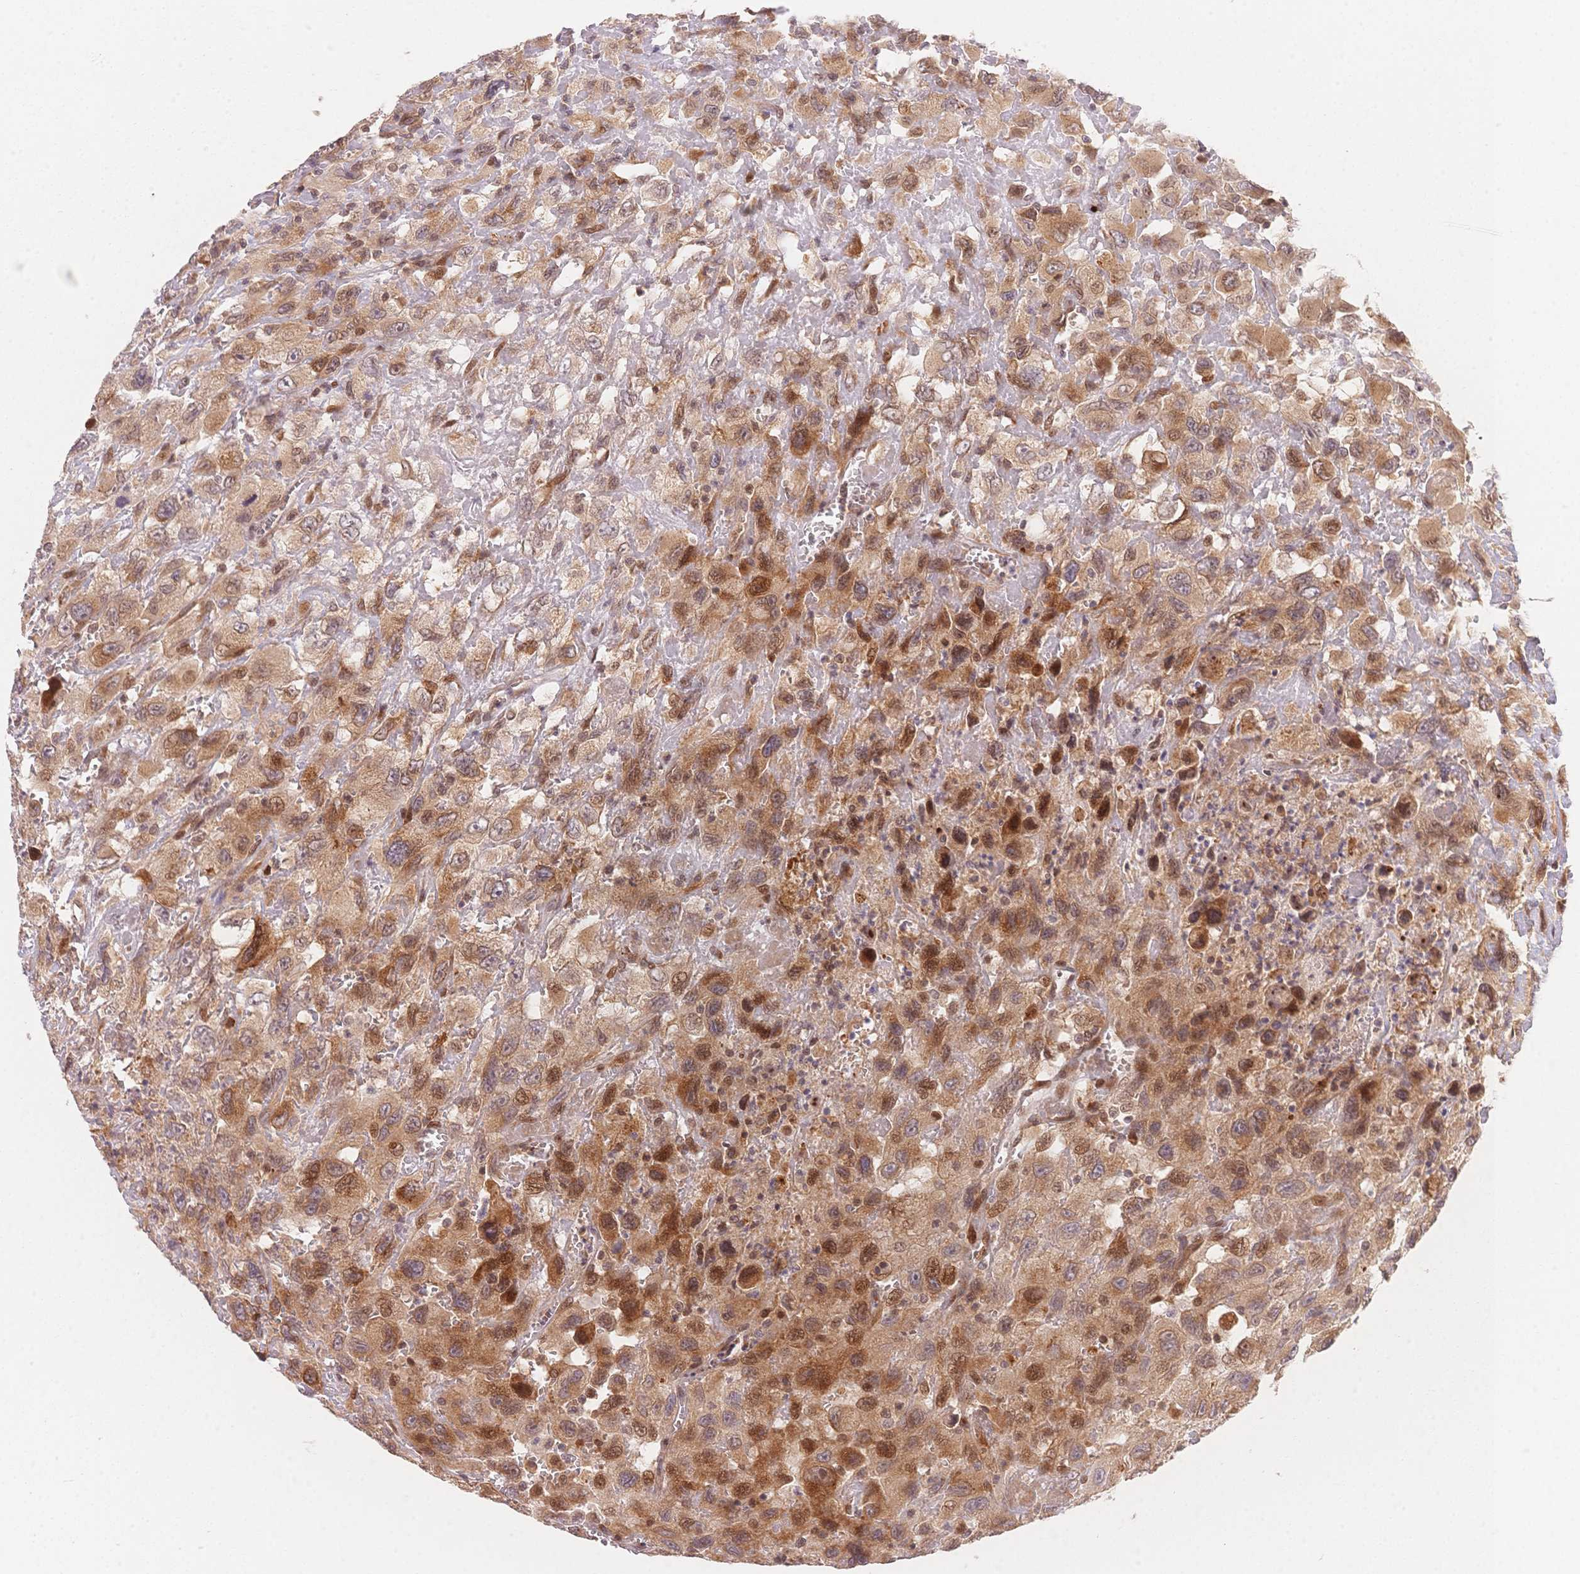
{"staining": {"intensity": "strong", "quantity": "25%-75%", "location": "cytoplasmic/membranous,nuclear"}, "tissue": "head and neck cancer", "cell_type": "Tumor cells", "image_type": "cancer", "snomed": [{"axis": "morphology", "description": "Squamous cell carcinoma, NOS"}, {"axis": "morphology", "description": "Squamous cell carcinoma, metastatic, NOS"}, {"axis": "topography", "description": "Oral tissue"}, {"axis": "topography", "description": "Head-Neck"}], "caption": "This image demonstrates immunohistochemistry staining of head and neck cancer (squamous cell carcinoma), with high strong cytoplasmic/membranous and nuclear staining in about 25%-75% of tumor cells.", "gene": "STK39", "patient": {"sex": "female", "age": 85}}